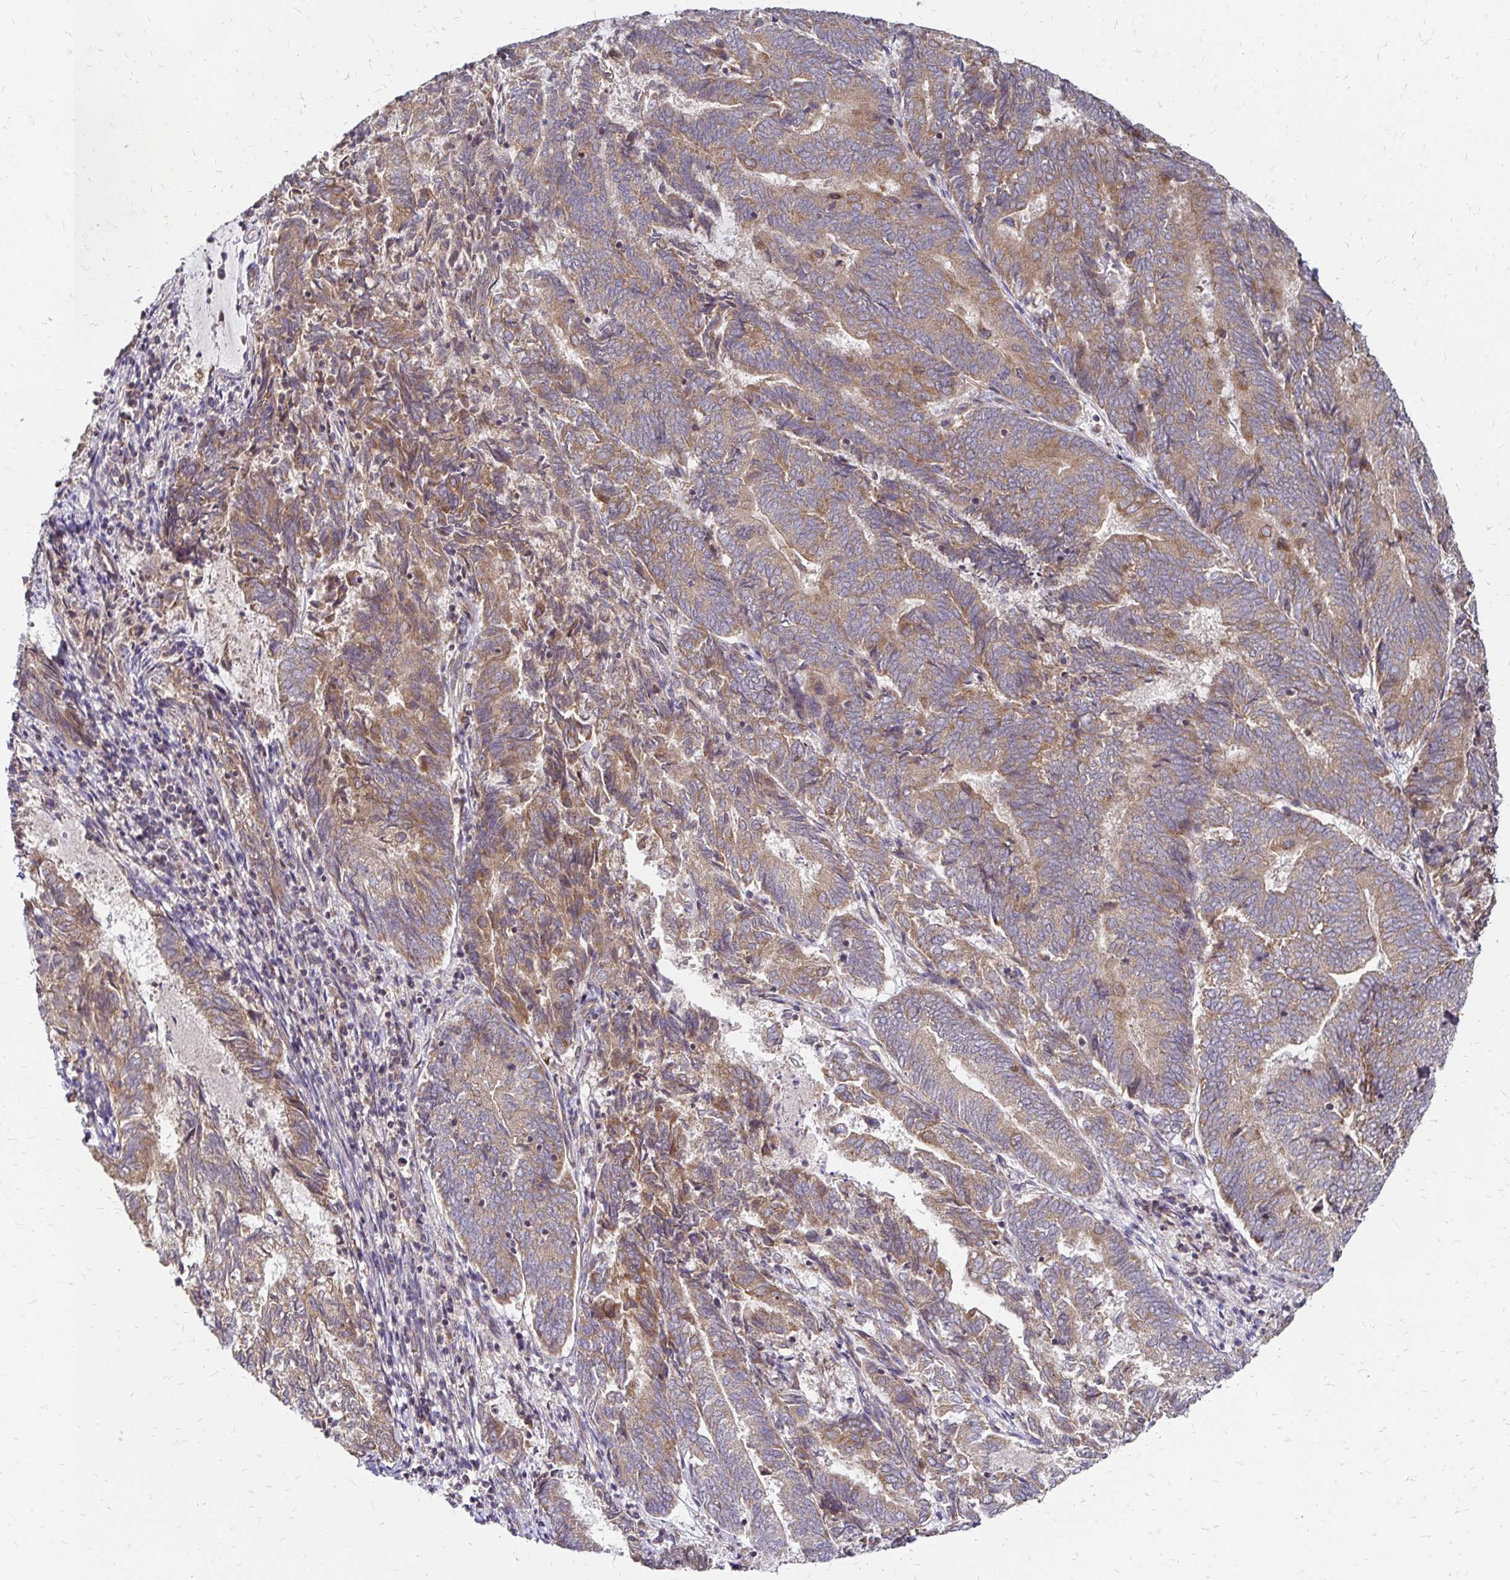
{"staining": {"intensity": "moderate", "quantity": ">75%", "location": "cytoplasmic/membranous"}, "tissue": "endometrial cancer", "cell_type": "Tumor cells", "image_type": "cancer", "snomed": [{"axis": "morphology", "description": "Adenocarcinoma, NOS"}, {"axis": "topography", "description": "Endometrium"}], "caption": "This photomicrograph exhibits immunohistochemistry staining of adenocarcinoma (endometrial), with medium moderate cytoplasmic/membranous staining in about >75% of tumor cells.", "gene": "ZW10", "patient": {"sex": "female", "age": 80}}